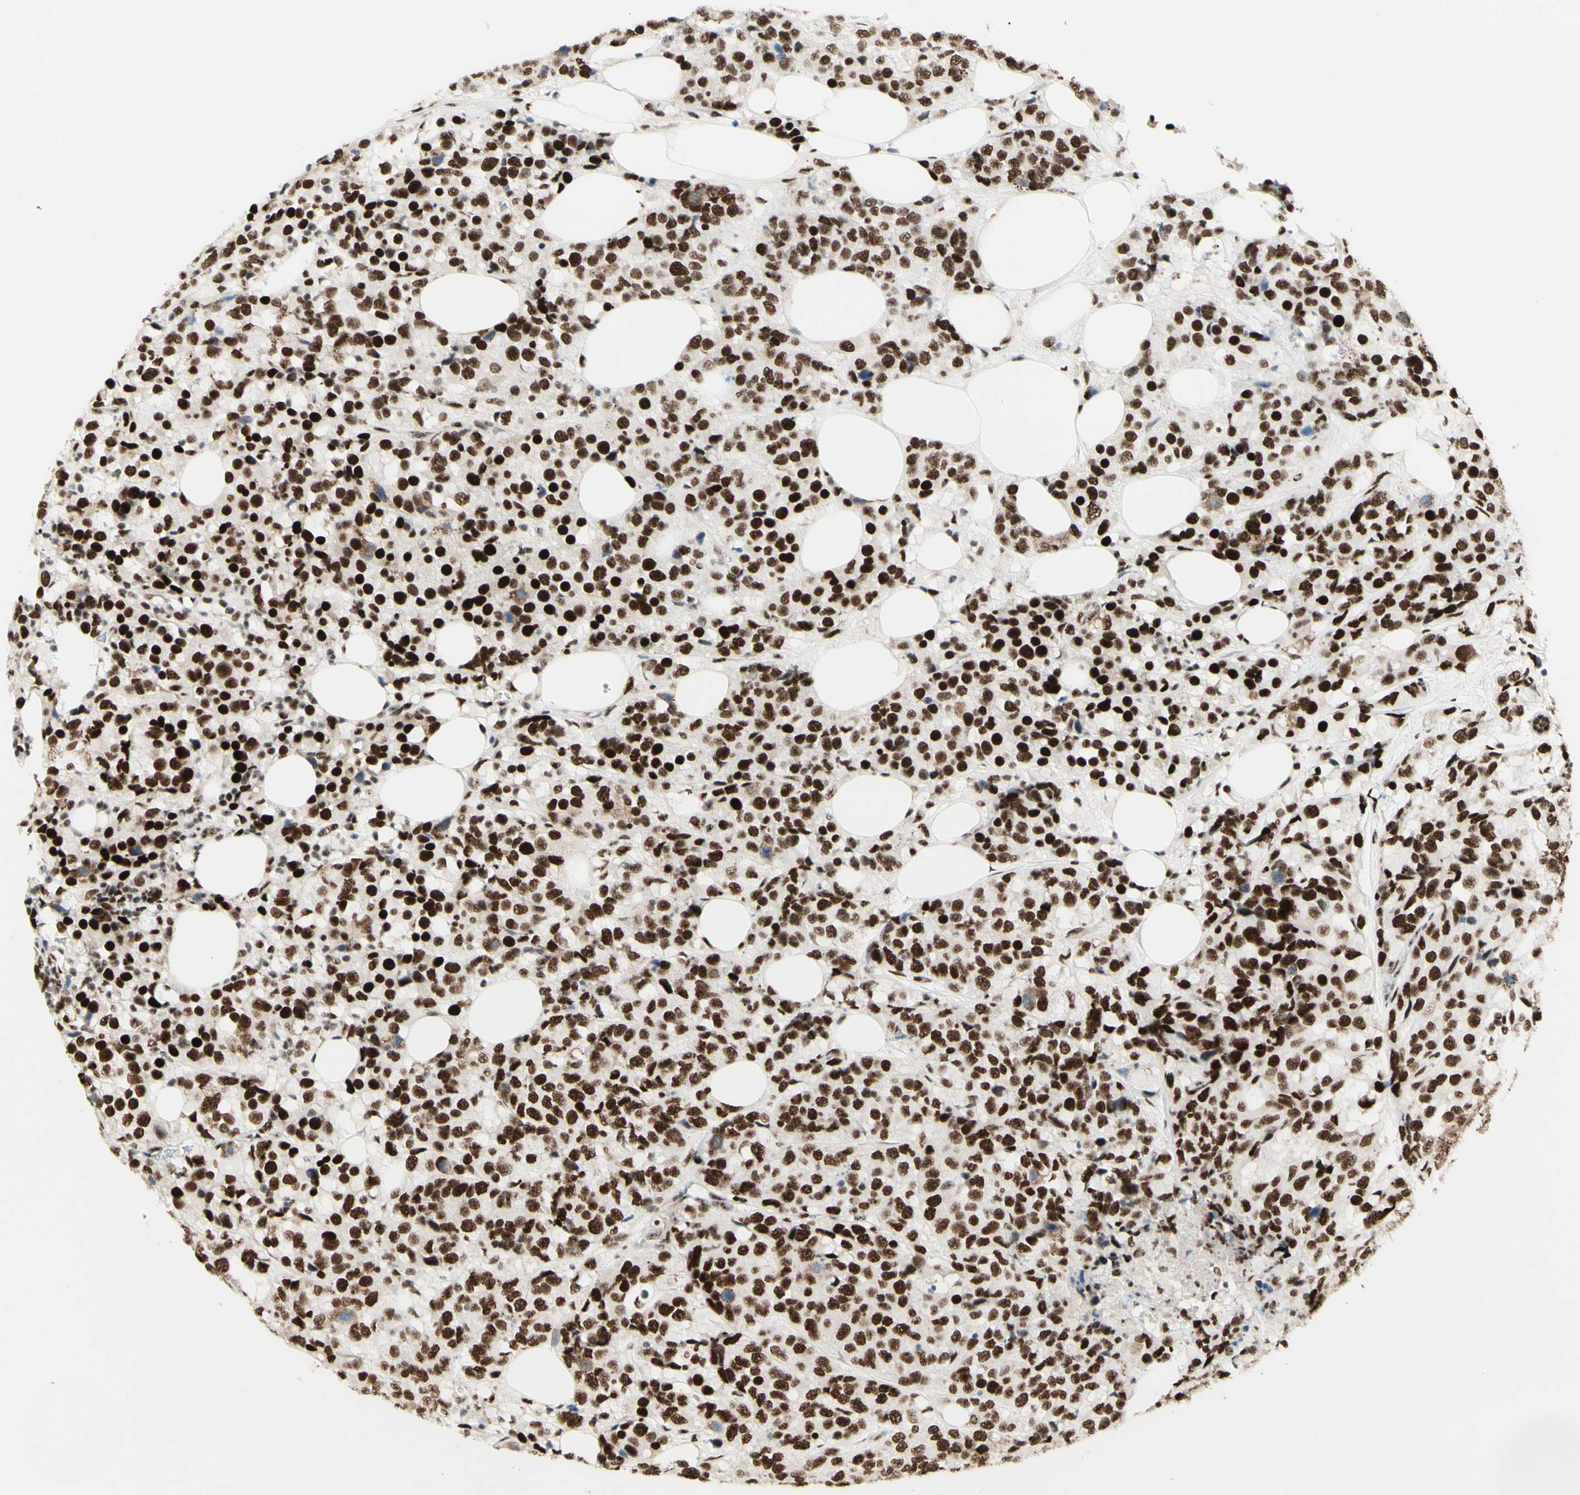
{"staining": {"intensity": "strong", "quantity": ">75%", "location": "nuclear"}, "tissue": "breast cancer", "cell_type": "Tumor cells", "image_type": "cancer", "snomed": [{"axis": "morphology", "description": "Lobular carcinoma"}, {"axis": "topography", "description": "Breast"}], "caption": "High-power microscopy captured an immunohistochemistry (IHC) micrograph of breast lobular carcinoma, revealing strong nuclear staining in about >75% of tumor cells.", "gene": "DHX9", "patient": {"sex": "female", "age": 59}}